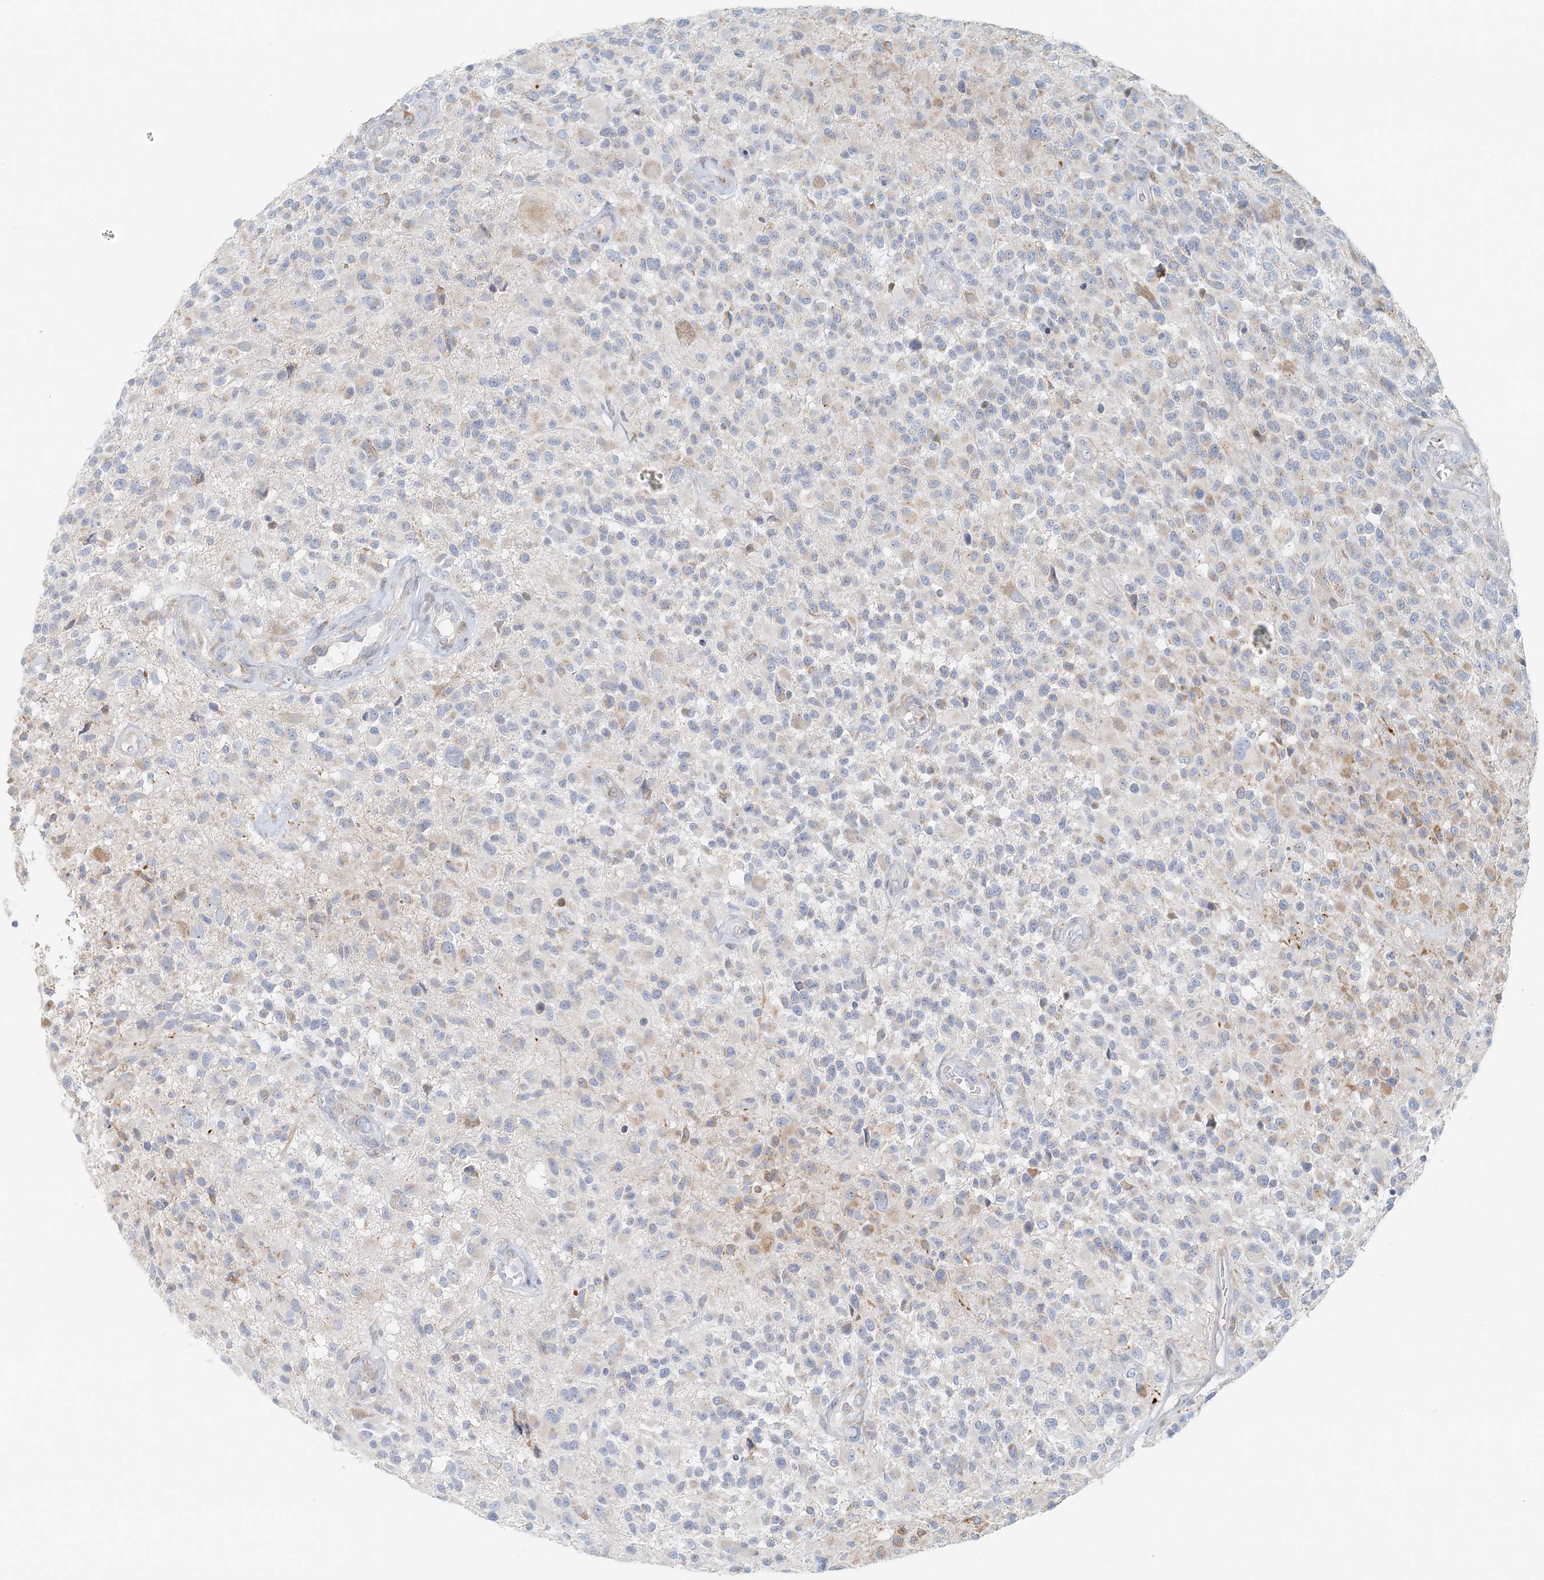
{"staining": {"intensity": "negative", "quantity": "none", "location": "none"}, "tissue": "glioma", "cell_type": "Tumor cells", "image_type": "cancer", "snomed": [{"axis": "morphology", "description": "Glioma, malignant, High grade"}, {"axis": "morphology", "description": "Glioblastoma, NOS"}, {"axis": "topography", "description": "Brain"}], "caption": "IHC histopathology image of human glioma stained for a protein (brown), which demonstrates no positivity in tumor cells.", "gene": "STK11IP", "patient": {"sex": "male", "age": 60}}